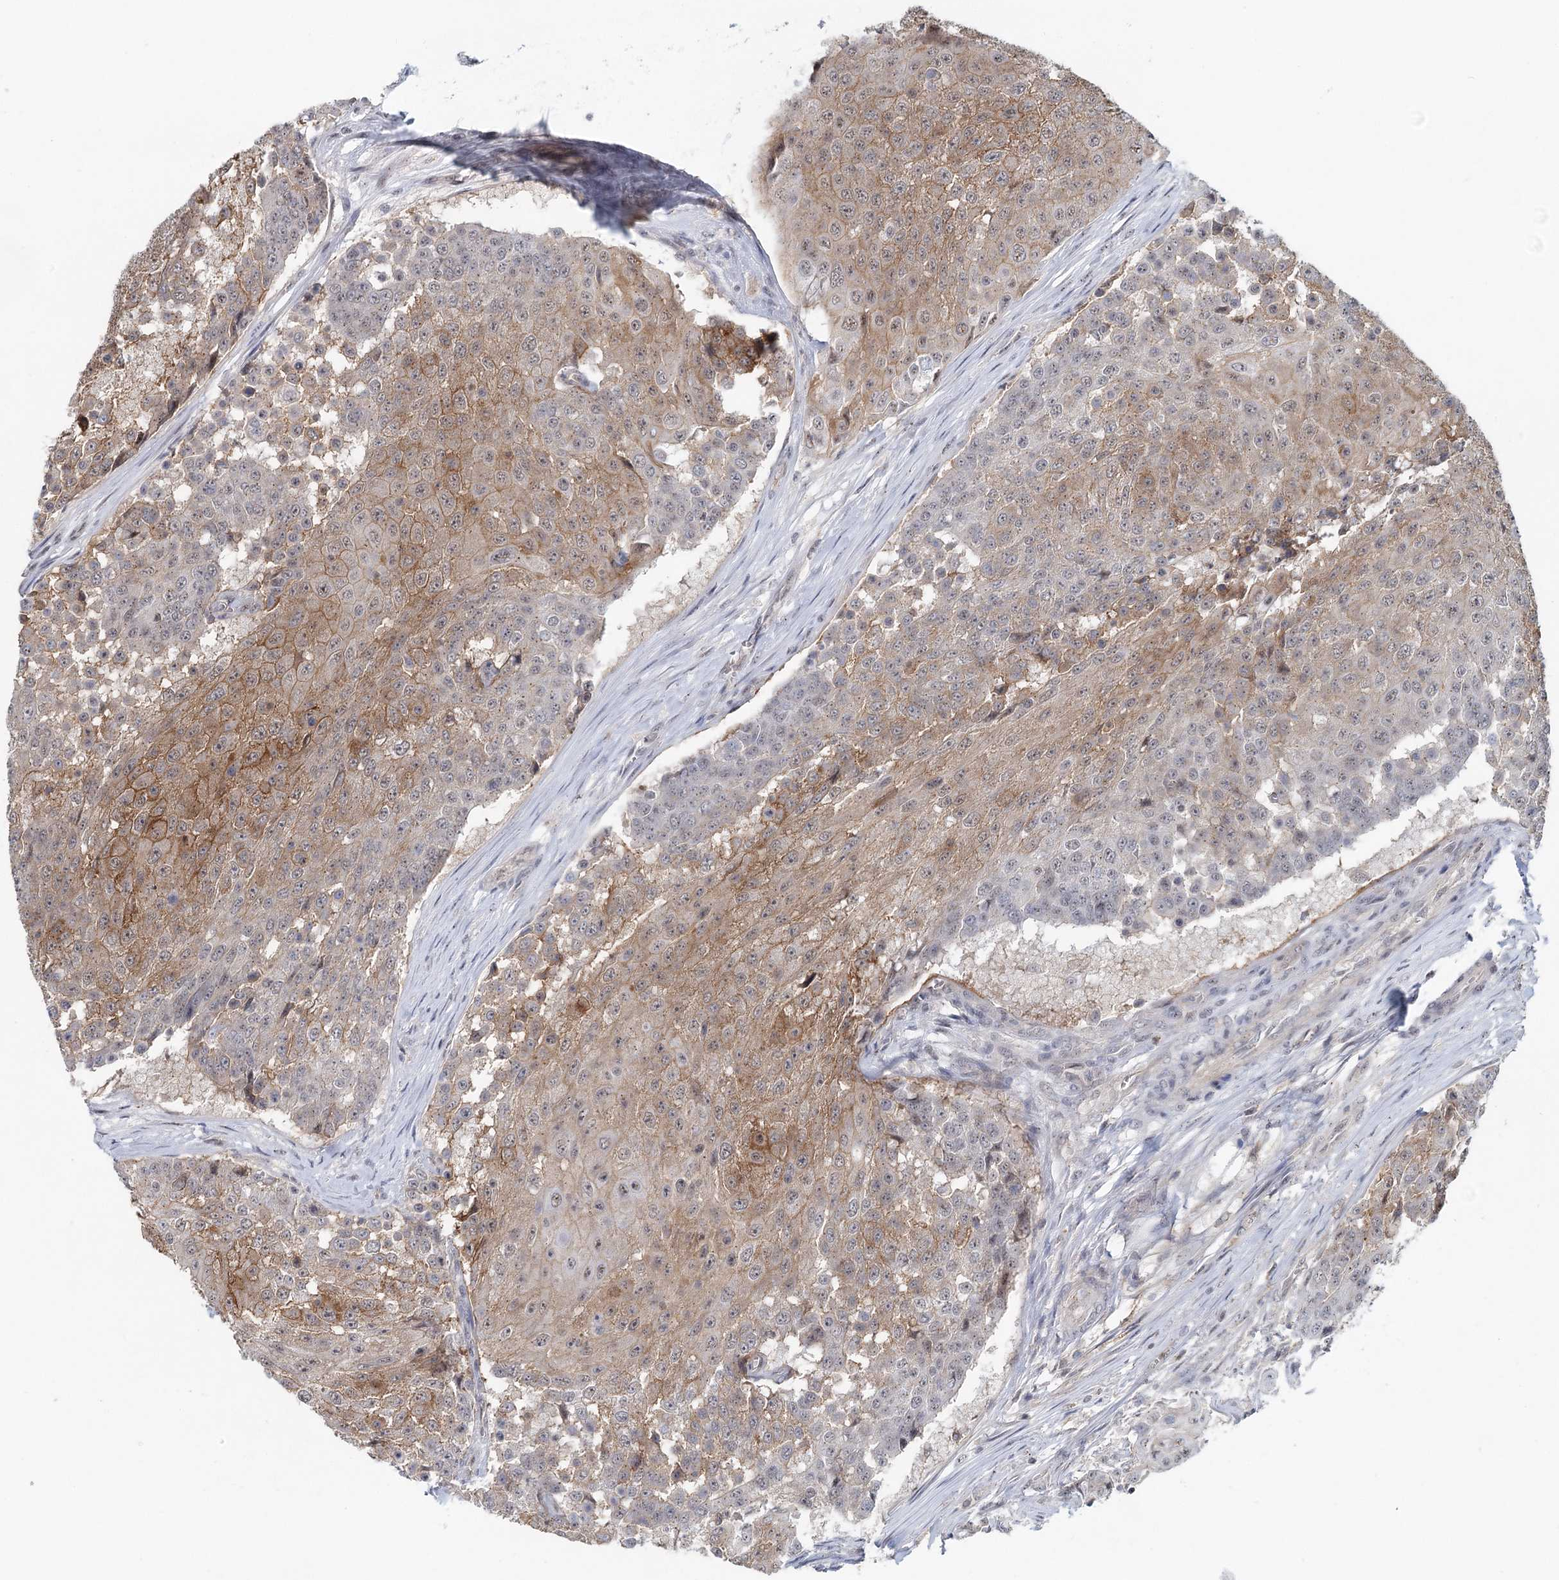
{"staining": {"intensity": "moderate", "quantity": "25%-75%", "location": "cytoplasmic/membranous"}, "tissue": "urothelial cancer", "cell_type": "Tumor cells", "image_type": "cancer", "snomed": [{"axis": "morphology", "description": "Urothelial carcinoma, High grade"}, {"axis": "topography", "description": "Urinary bladder"}], "caption": "Immunohistochemistry (IHC) (DAB (3,3'-diaminobenzidine)) staining of human urothelial cancer exhibits moderate cytoplasmic/membranous protein expression in about 25%-75% of tumor cells.", "gene": "CDC42SE2", "patient": {"sex": "female", "age": 63}}